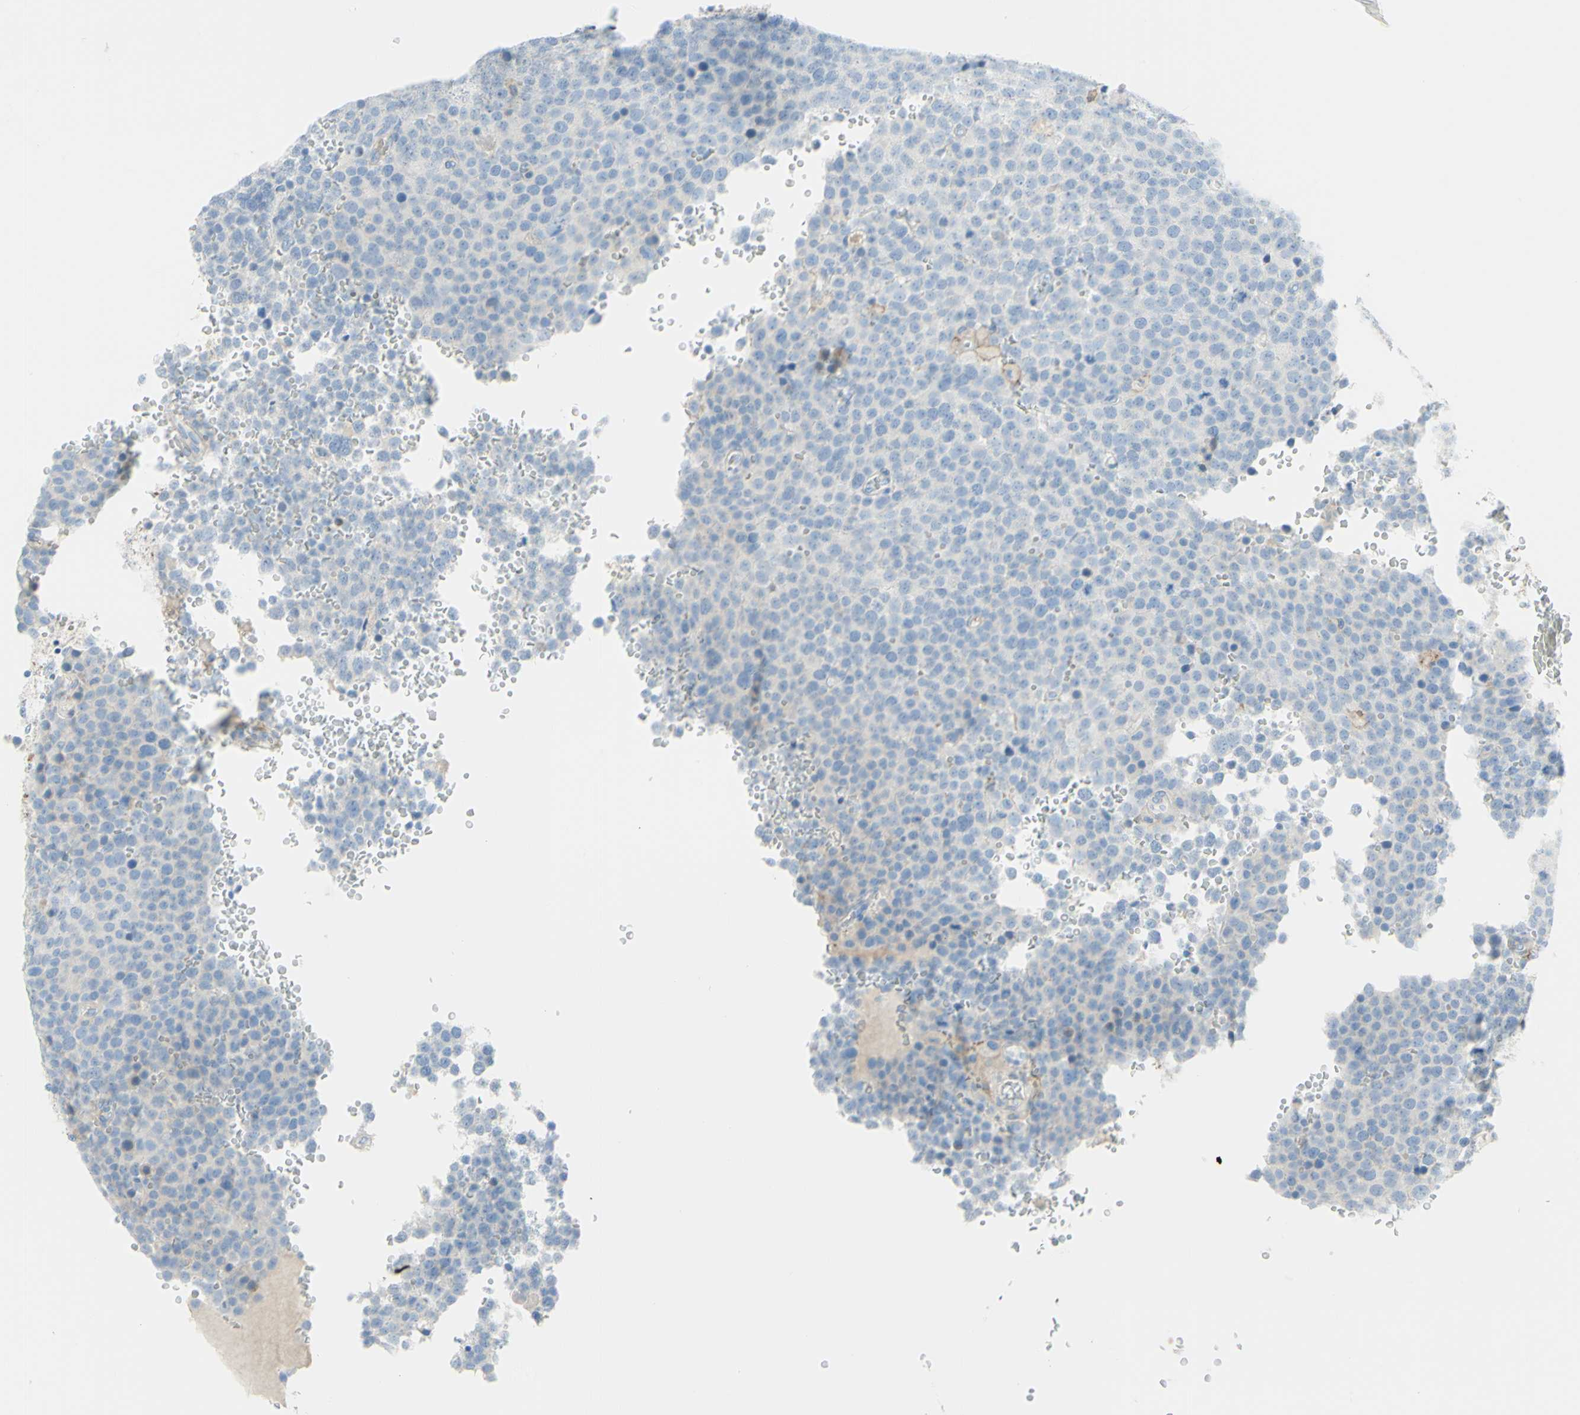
{"staining": {"intensity": "negative", "quantity": "none", "location": "none"}, "tissue": "testis cancer", "cell_type": "Tumor cells", "image_type": "cancer", "snomed": [{"axis": "morphology", "description": "Seminoma, NOS"}, {"axis": "topography", "description": "Testis"}], "caption": "Testis cancer (seminoma) stained for a protein using immunohistochemistry displays no expression tumor cells.", "gene": "ALCAM", "patient": {"sex": "male", "age": 71}}